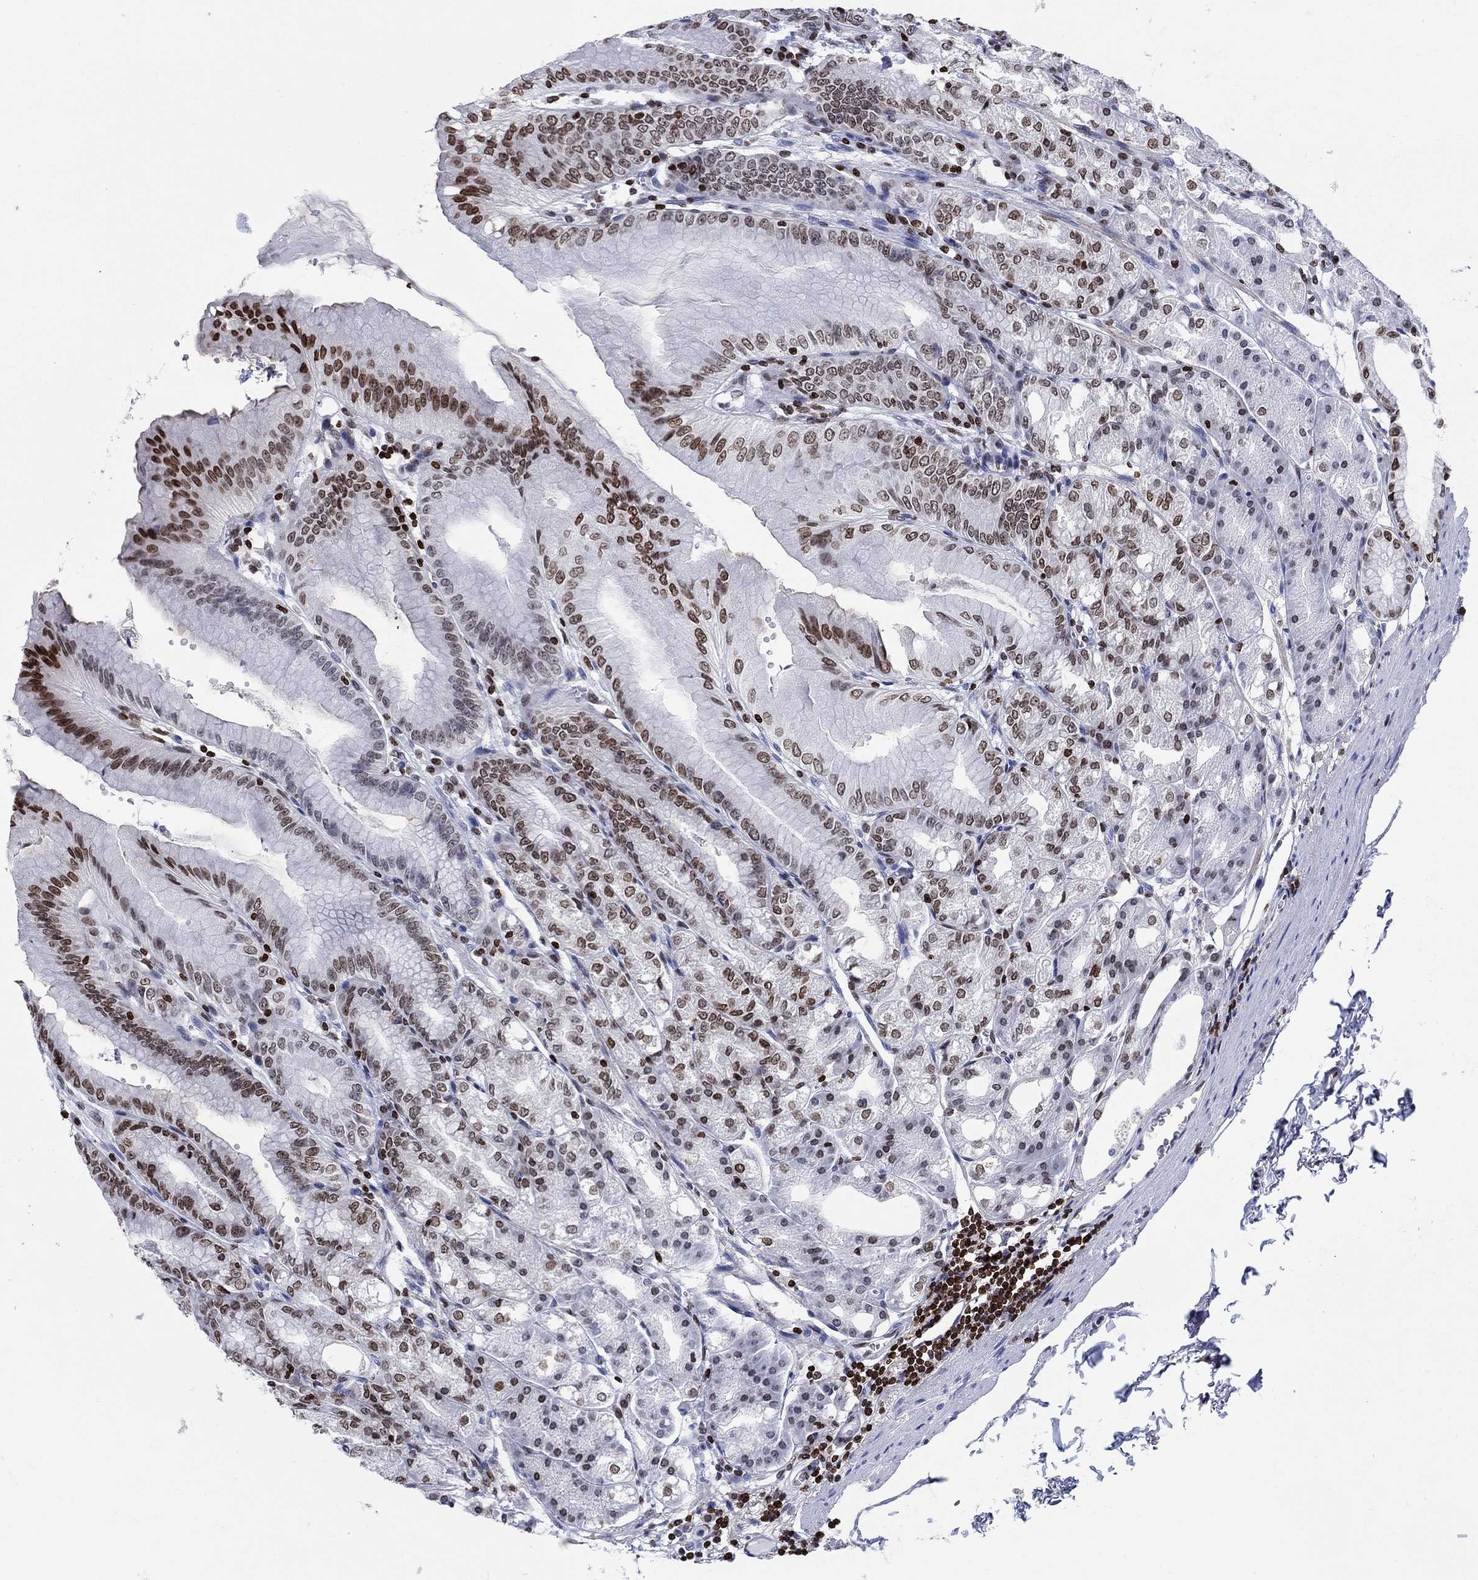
{"staining": {"intensity": "strong", "quantity": "25%-75%", "location": "nuclear"}, "tissue": "stomach", "cell_type": "Glandular cells", "image_type": "normal", "snomed": [{"axis": "morphology", "description": "Normal tissue, NOS"}, {"axis": "topography", "description": "Stomach"}], "caption": "This image shows immunohistochemistry staining of benign human stomach, with high strong nuclear staining in about 25%-75% of glandular cells.", "gene": "HMGA1", "patient": {"sex": "male", "age": 71}}